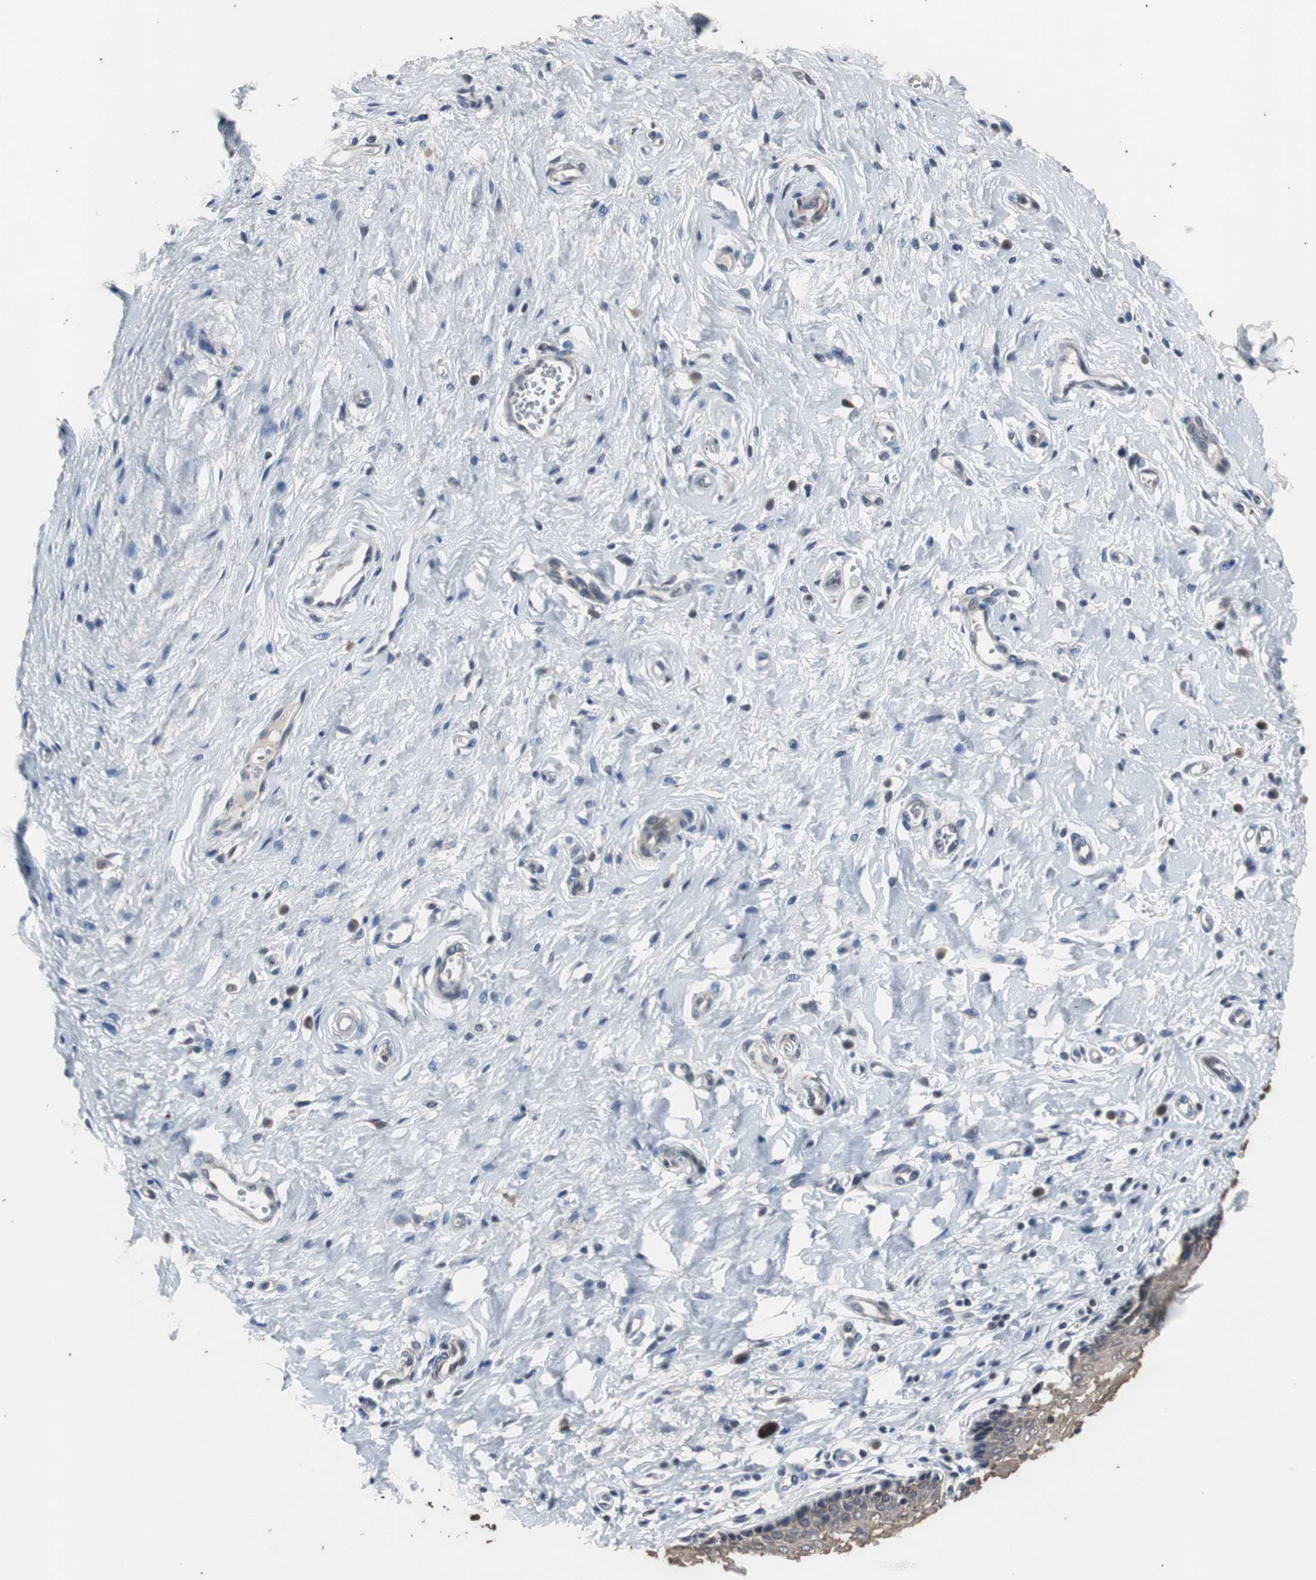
{"staining": {"intensity": "weak", "quantity": "25%-75%", "location": "cytoplasmic/membranous"}, "tissue": "vagina", "cell_type": "Squamous epithelial cells", "image_type": "normal", "snomed": [{"axis": "morphology", "description": "Normal tissue, NOS"}, {"axis": "topography", "description": "Soft tissue"}, {"axis": "topography", "description": "Vagina"}], "caption": "The image reveals immunohistochemical staining of normal vagina. There is weak cytoplasmic/membranous expression is seen in approximately 25%-75% of squamous epithelial cells.", "gene": "CRADD", "patient": {"sex": "female", "age": 61}}